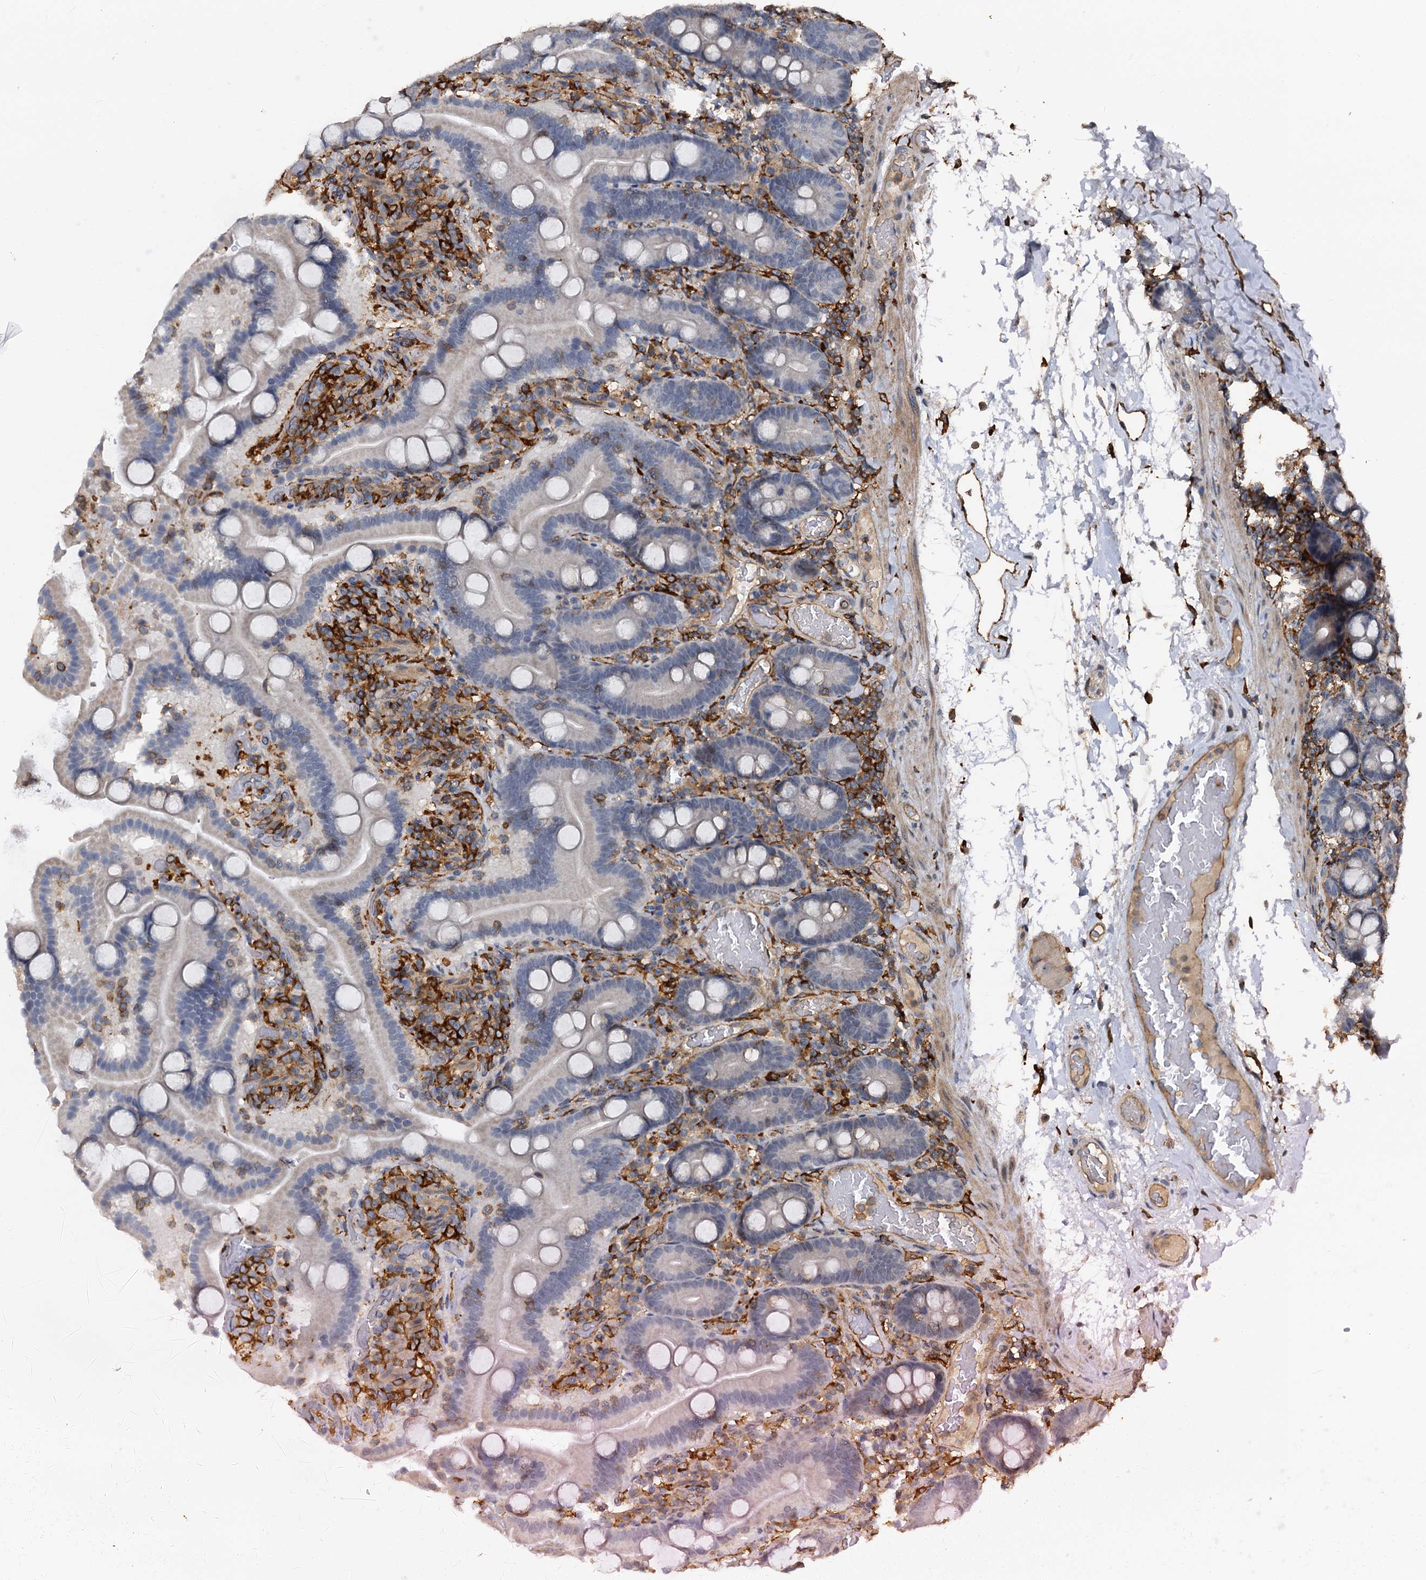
{"staining": {"intensity": "negative", "quantity": "none", "location": "none"}, "tissue": "duodenum", "cell_type": "Glandular cells", "image_type": "normal", "snomed": [{"axis": "morphology", "description": "Normal tissue, NOS"}, {"axis": "topography", "description": "Duodenum"}], "caption": "Image shows no protein expression in glandular cells of normal duodenum. Brightfield microscopy of immunohistochemistry (IHC) stained with DAB (brown) and hematoxylin (blue), captured at high magnification.", "gene": "PLEKHO2", "patient": {"sex": "male", "age": 55}}